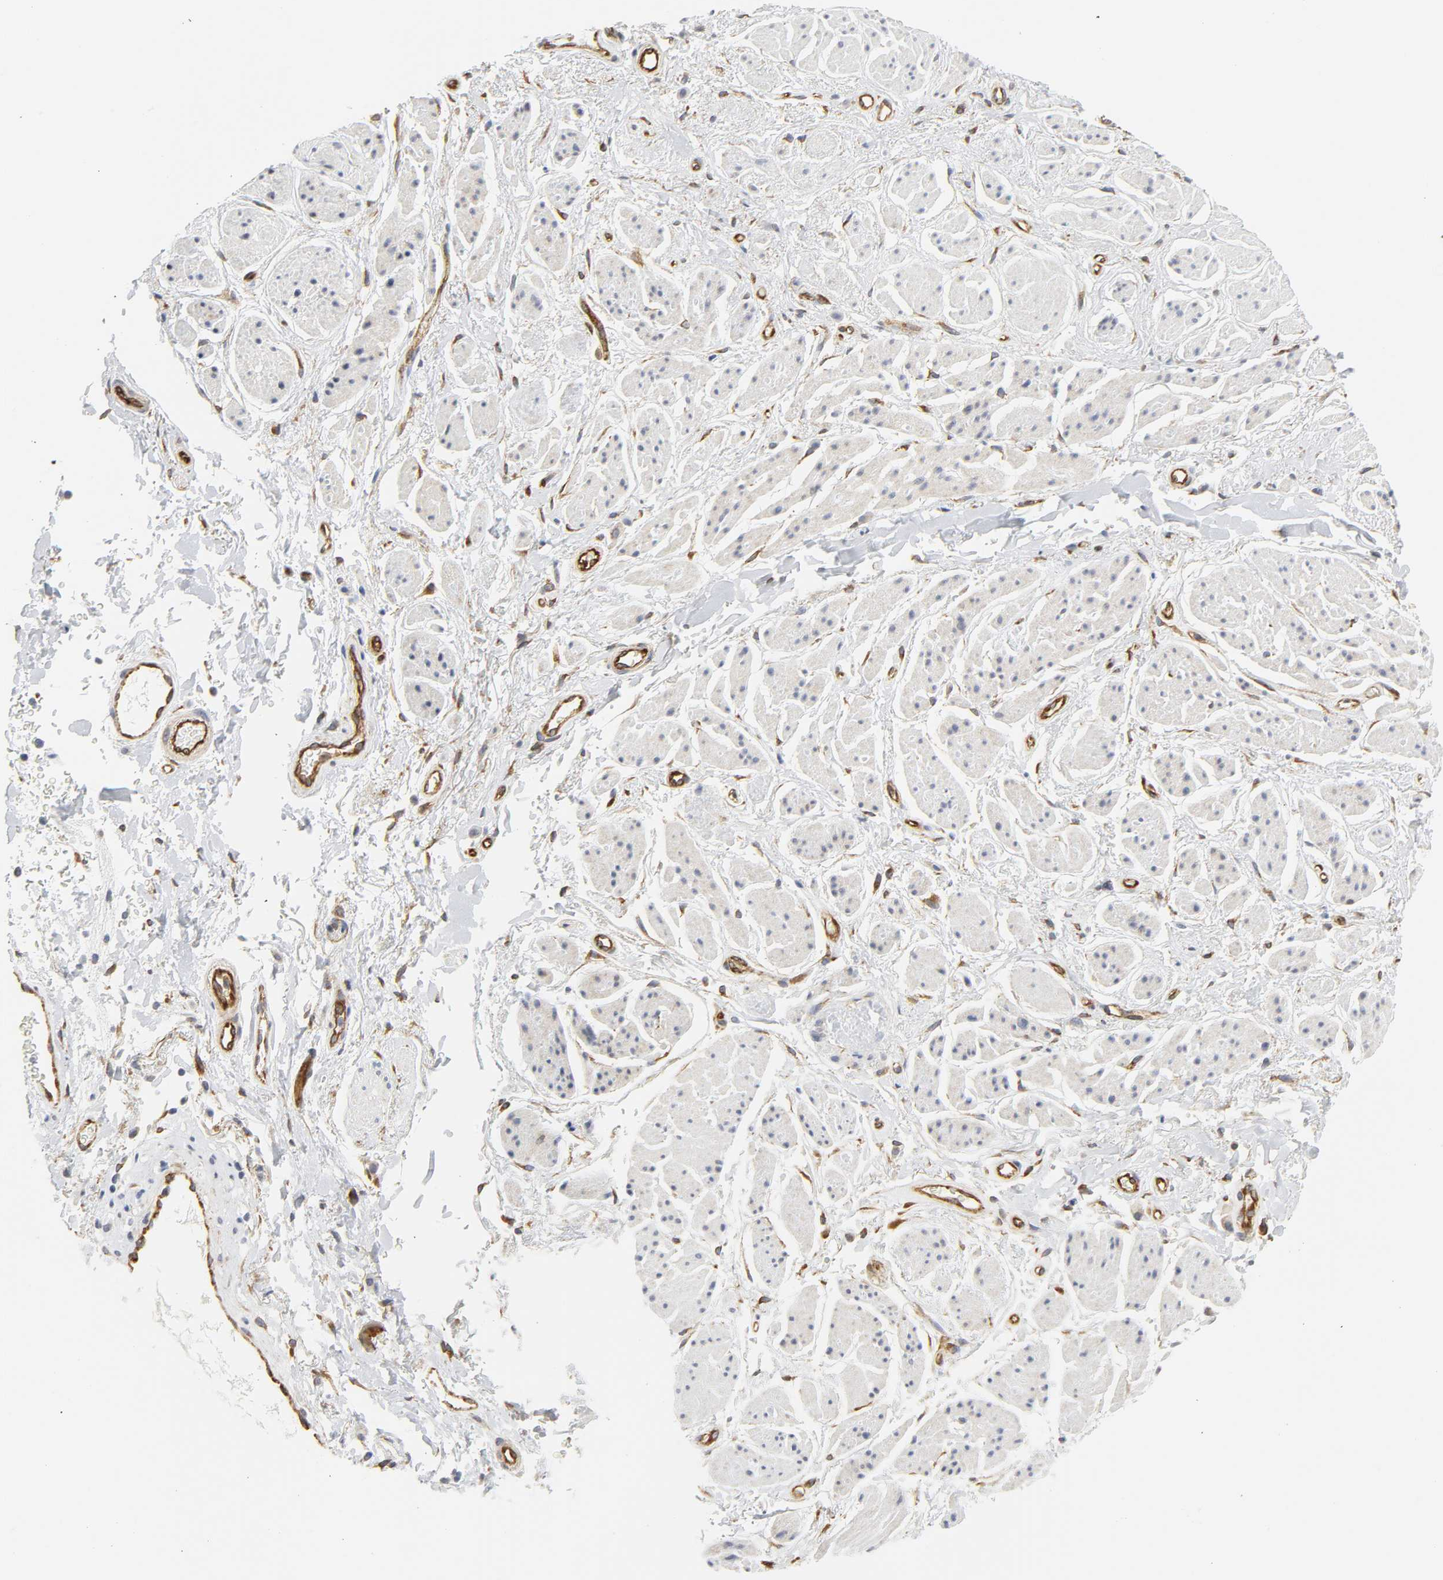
{"staining": {"intensity": "weak", "quantity": "25%-75%", "location": "cytoplasmic/membranous"}, "tissue": "adipose tissue", "cell_type": "Adipocytes", "image_type": "normal", "snomed": [{"axis": "morphology", "description": "Normal tissue, NOS"}, {"axis": "topography", "description": "Soft tissue"}, {"axis": "topography", "description": "Peripheral nerve tissue"}], "caption": "Brown immunohistochemical staining in benign adipose tissue reveals weak cytoplasmic/membranous expression in approximately 25%-75% of adipocytes.", "gene": "DOCK1", "patient": {"sex": "female", "age": 71}}